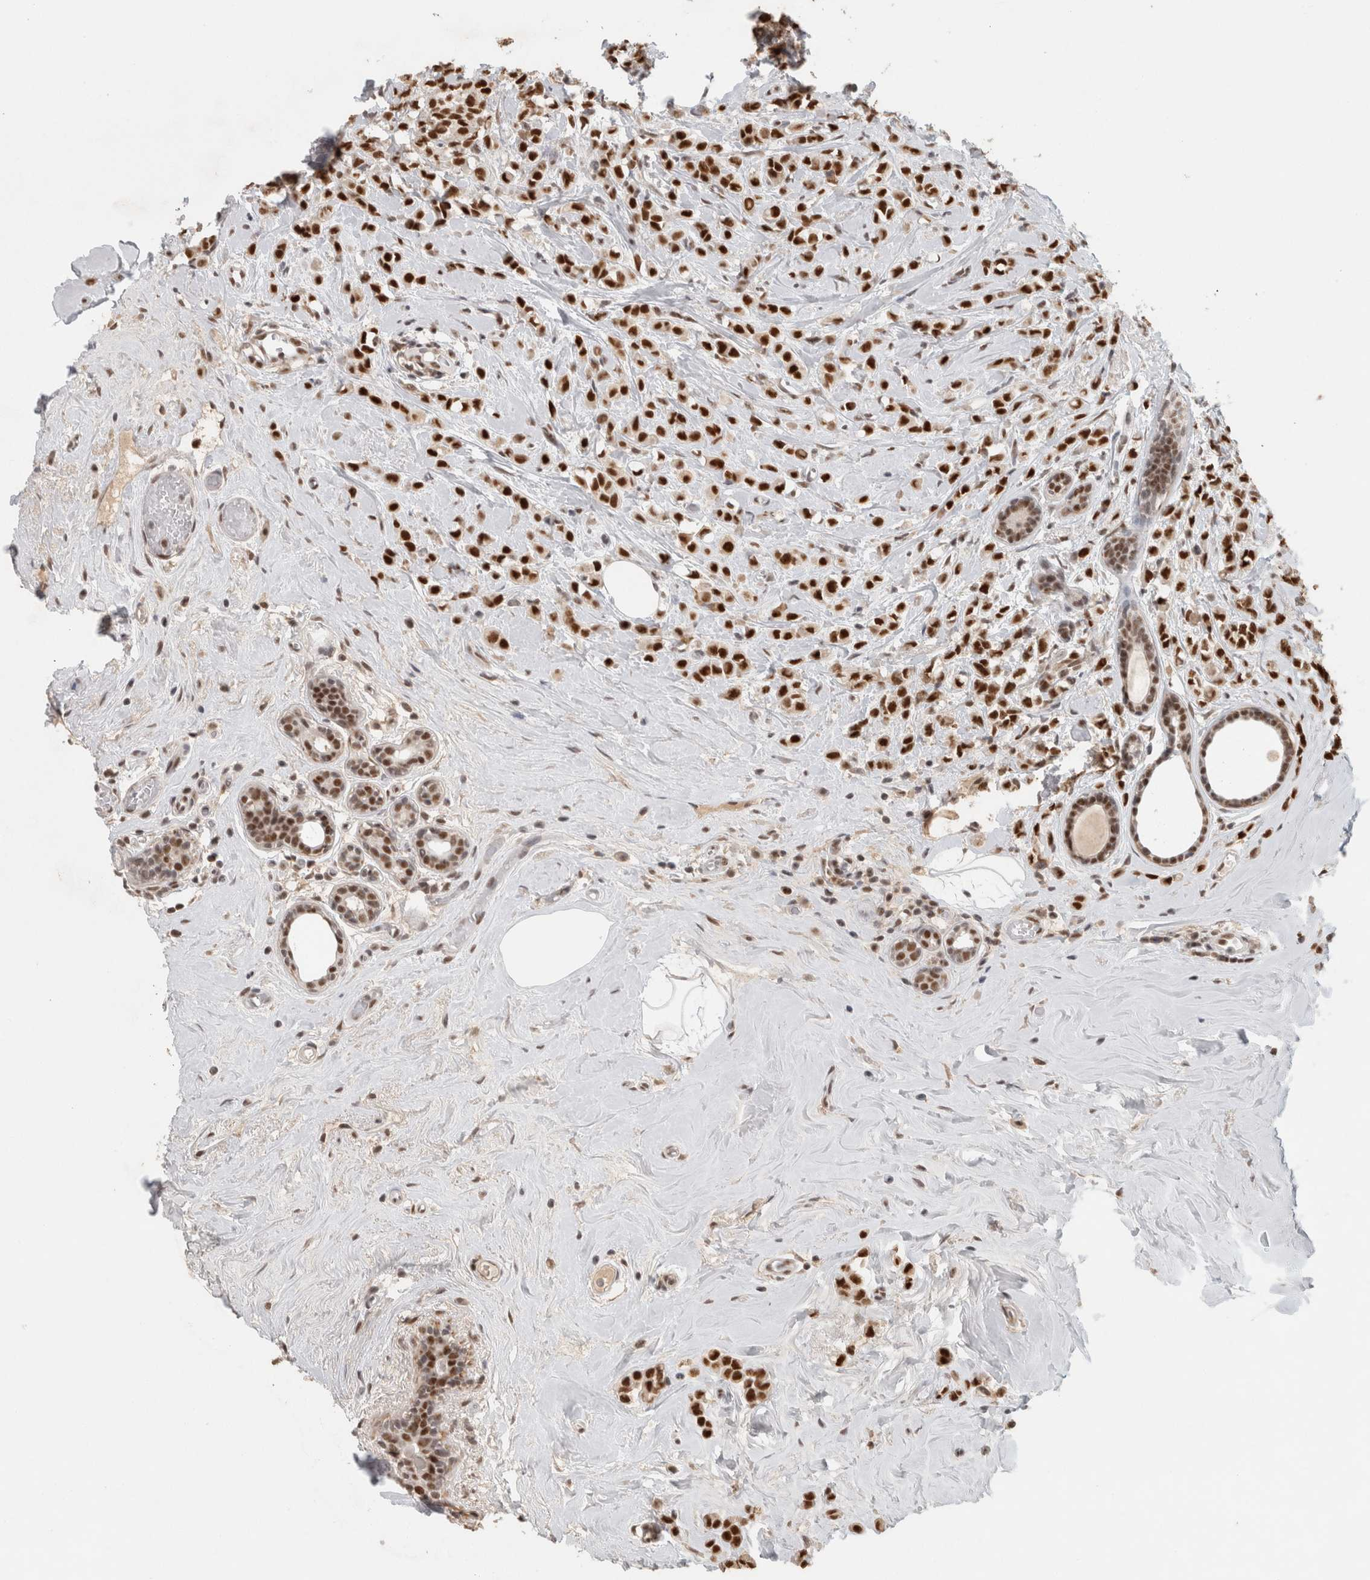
{"staining": {"intensity": "strong", "quantity": ">75%", "location": "nuclear"}, "tissue": "breast cancer", "cell_type": "Tumor cells", "image_type": "cancer", "snomed": [{"axis": "morphology", "description": "Lobular carcinoma"}, {"axis": "topography", "description": "Breast"}], "caption": "Brown immunohistochemical staining in human breast cancer (lobular carcinoma) demonstrates strong nuclear positivity in approximately >75% of tumor cells. Nuclei are stained in blue.", "gene": "ZNF830", "patient": {"sex": "female", "age": 47}}